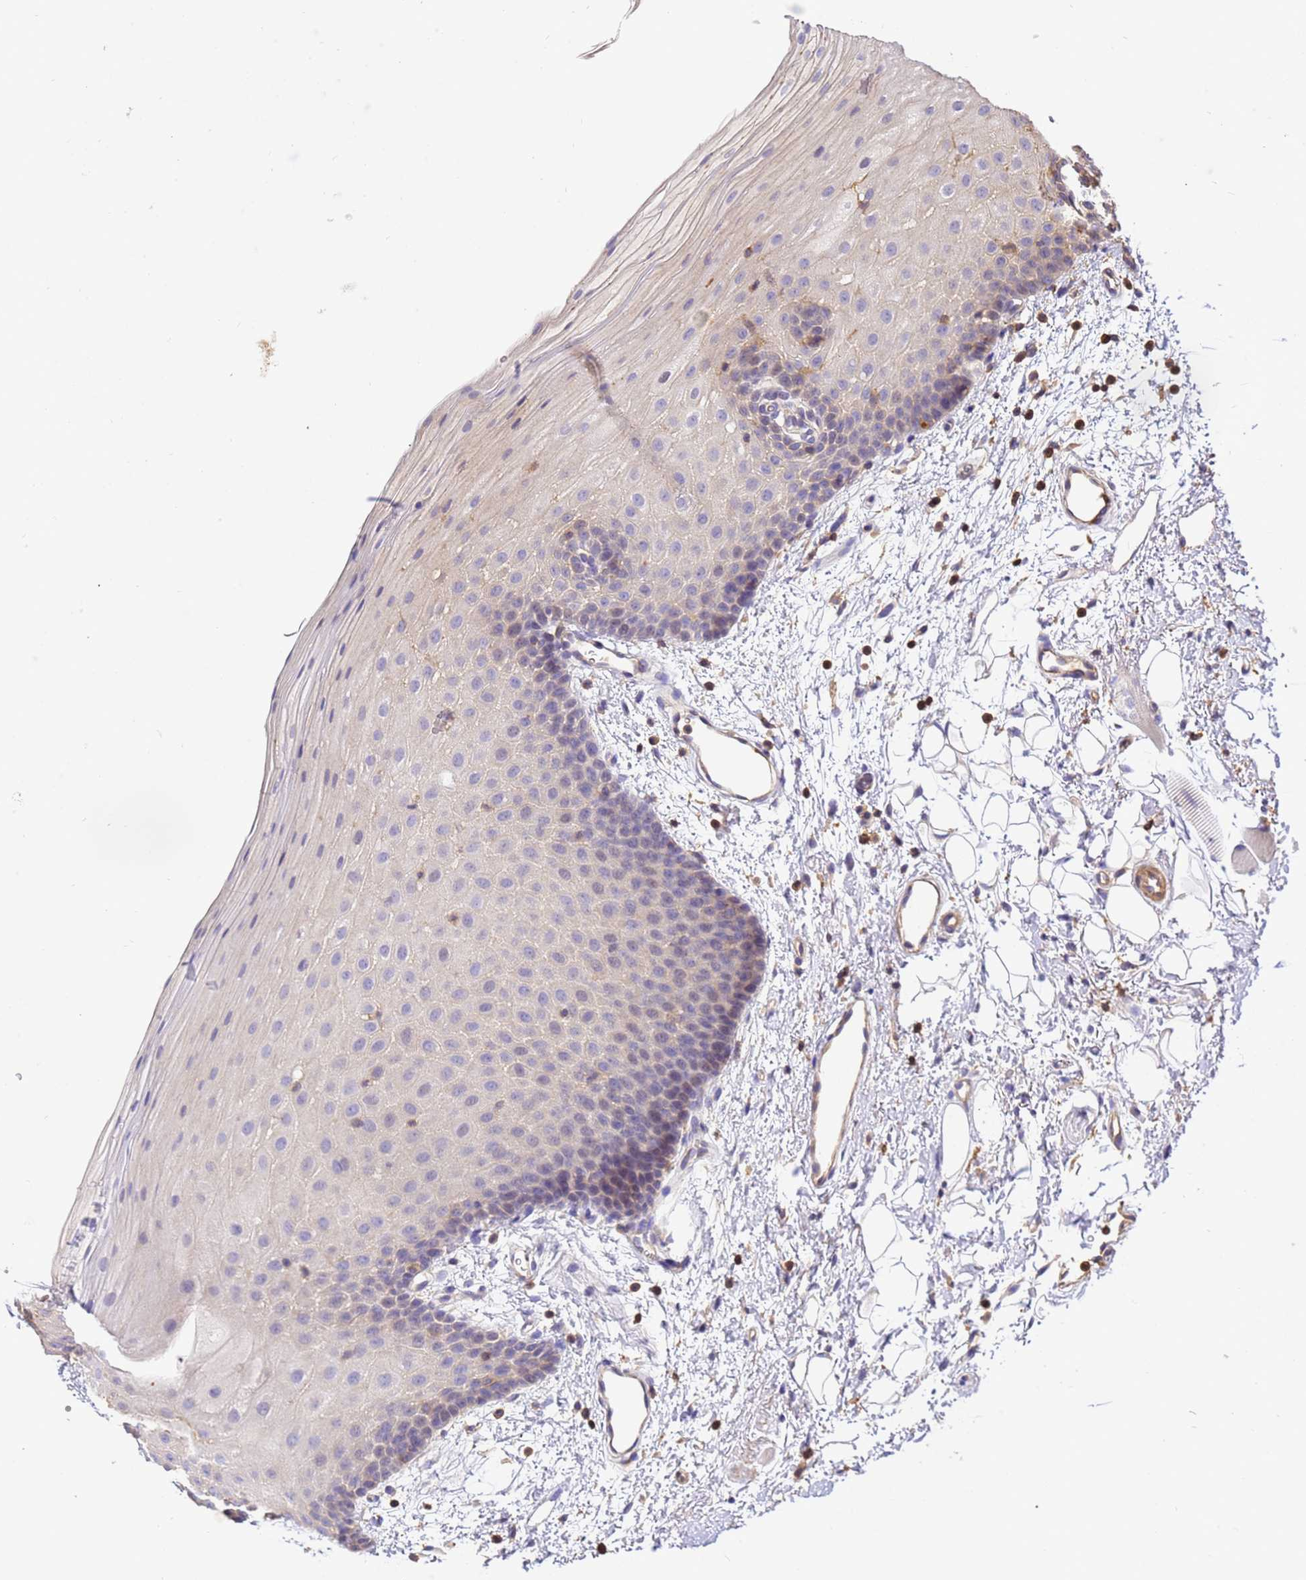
{"staining": {"intensity": "weak", "quantity": "<25%", "location": "cytoplasmic/membranous"}, "tissue": "oral mucosa", "cell_type": "Squamous epithelial cells", "image_type": "normal", "snomed": [{"axis": "morphology", "description": "Normal tissue, NOS"}, {"axis": "topography", "description": "Oral tissue"}], "caption": "This photomicrograph is of normal oral mucosa stained with immunohistochemistry to label a protein in brown with the nuclei are counter-stained blue. There is no positivity in squamous epithelial cells.", "gene": "WDR64", "patient": {"sex": "male", "age": 68}}